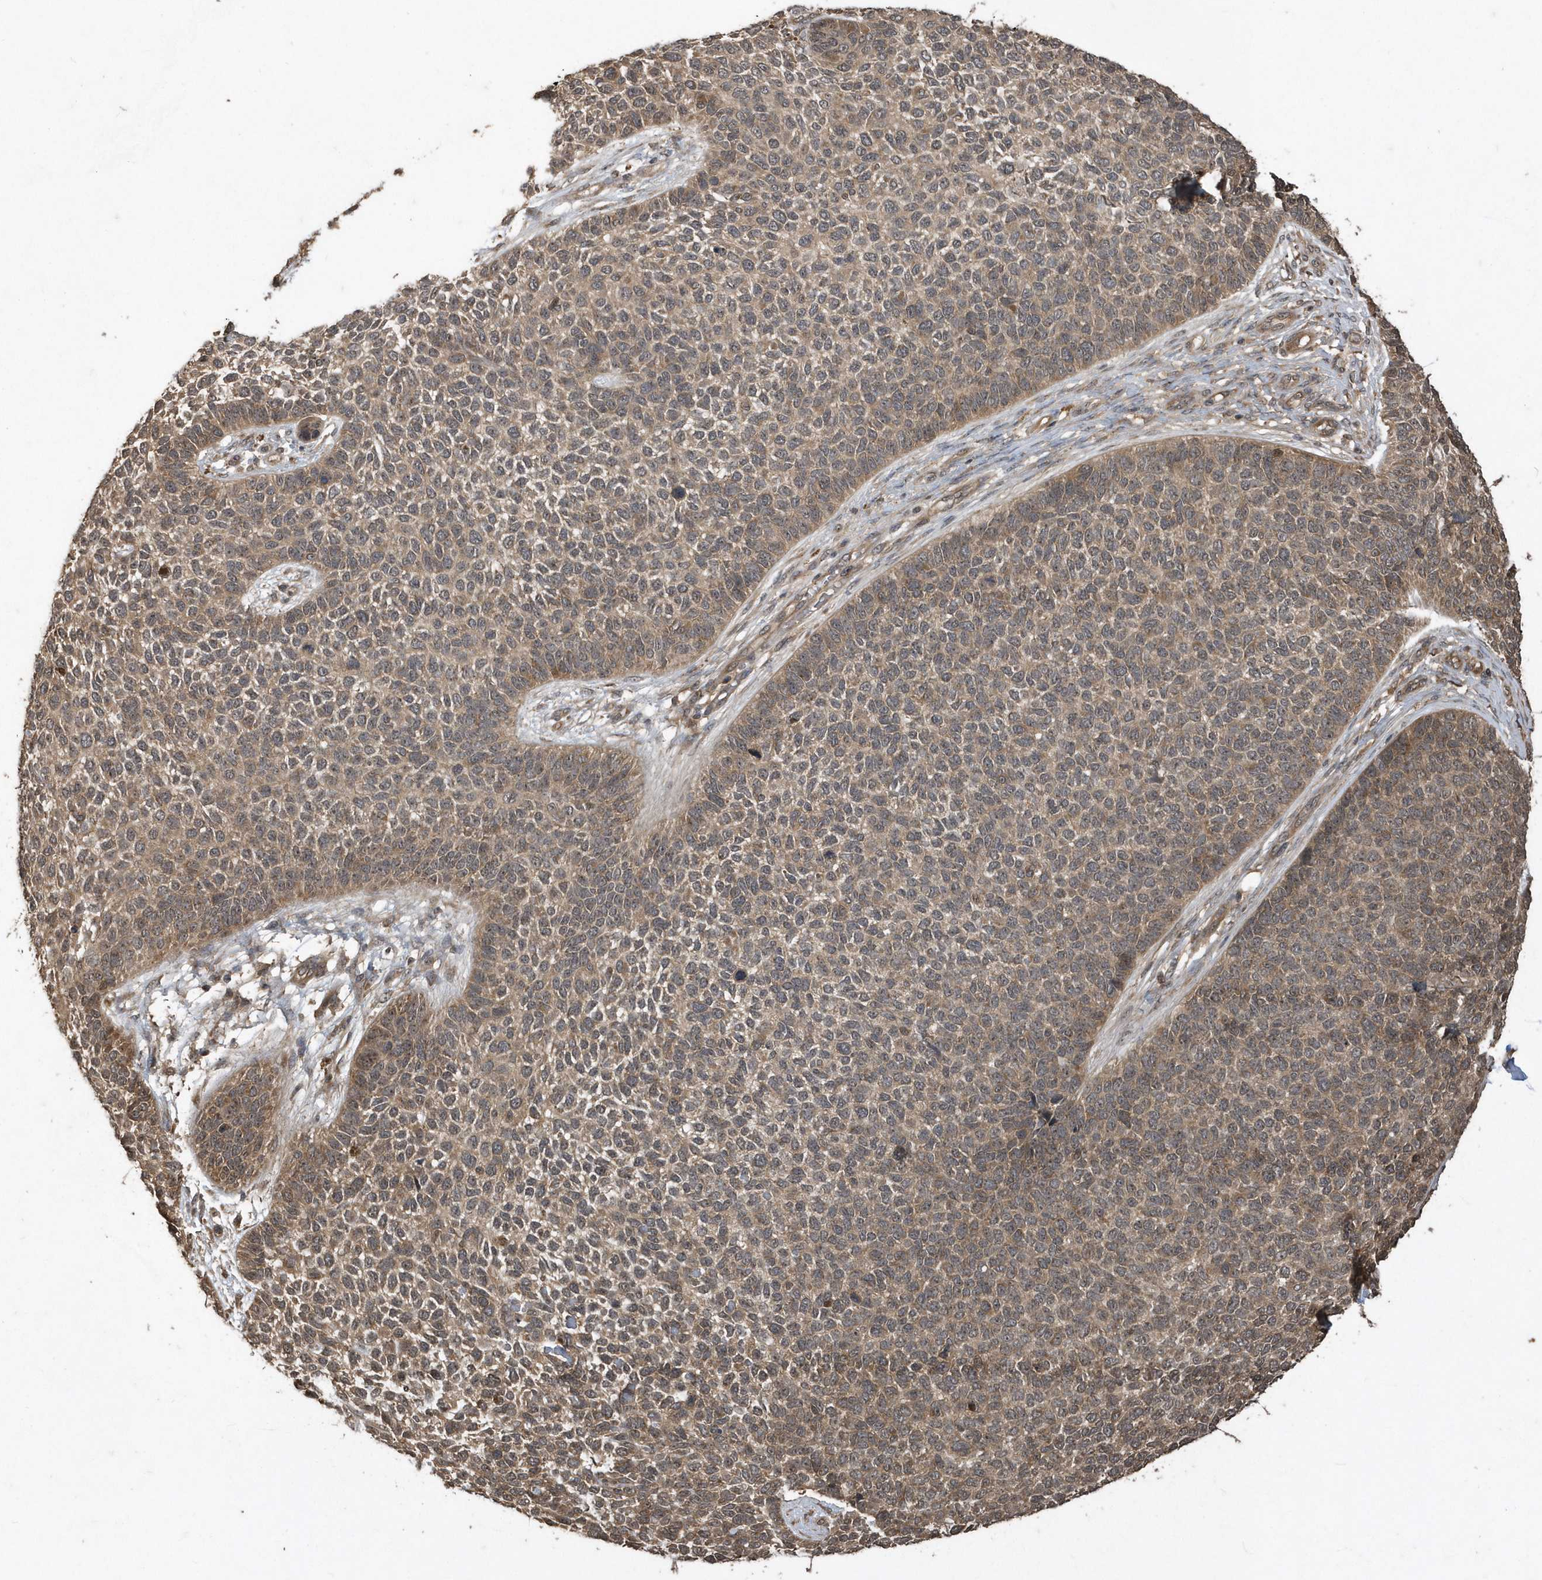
{"staining": {"intensity": "moderate", "quantity": ">75%", "location": "cytoplasmic/membranous"}, "tissue": "skin cancer", "cell_type": "Tumor cells", "image_type": "cancer", "snomed": [{"axis": "morphology", "description": "Basal cell carcinoma"}, {"axis": "topography", "description": "Skin"}], "caption": "Human skin cancer stained with a brown dye reveals moderate cytoplasmic/membranous positive staining in about >75% of tumor cells.", "gene": "WASHC5", "patient": {"sex": "female", "age": 84}}